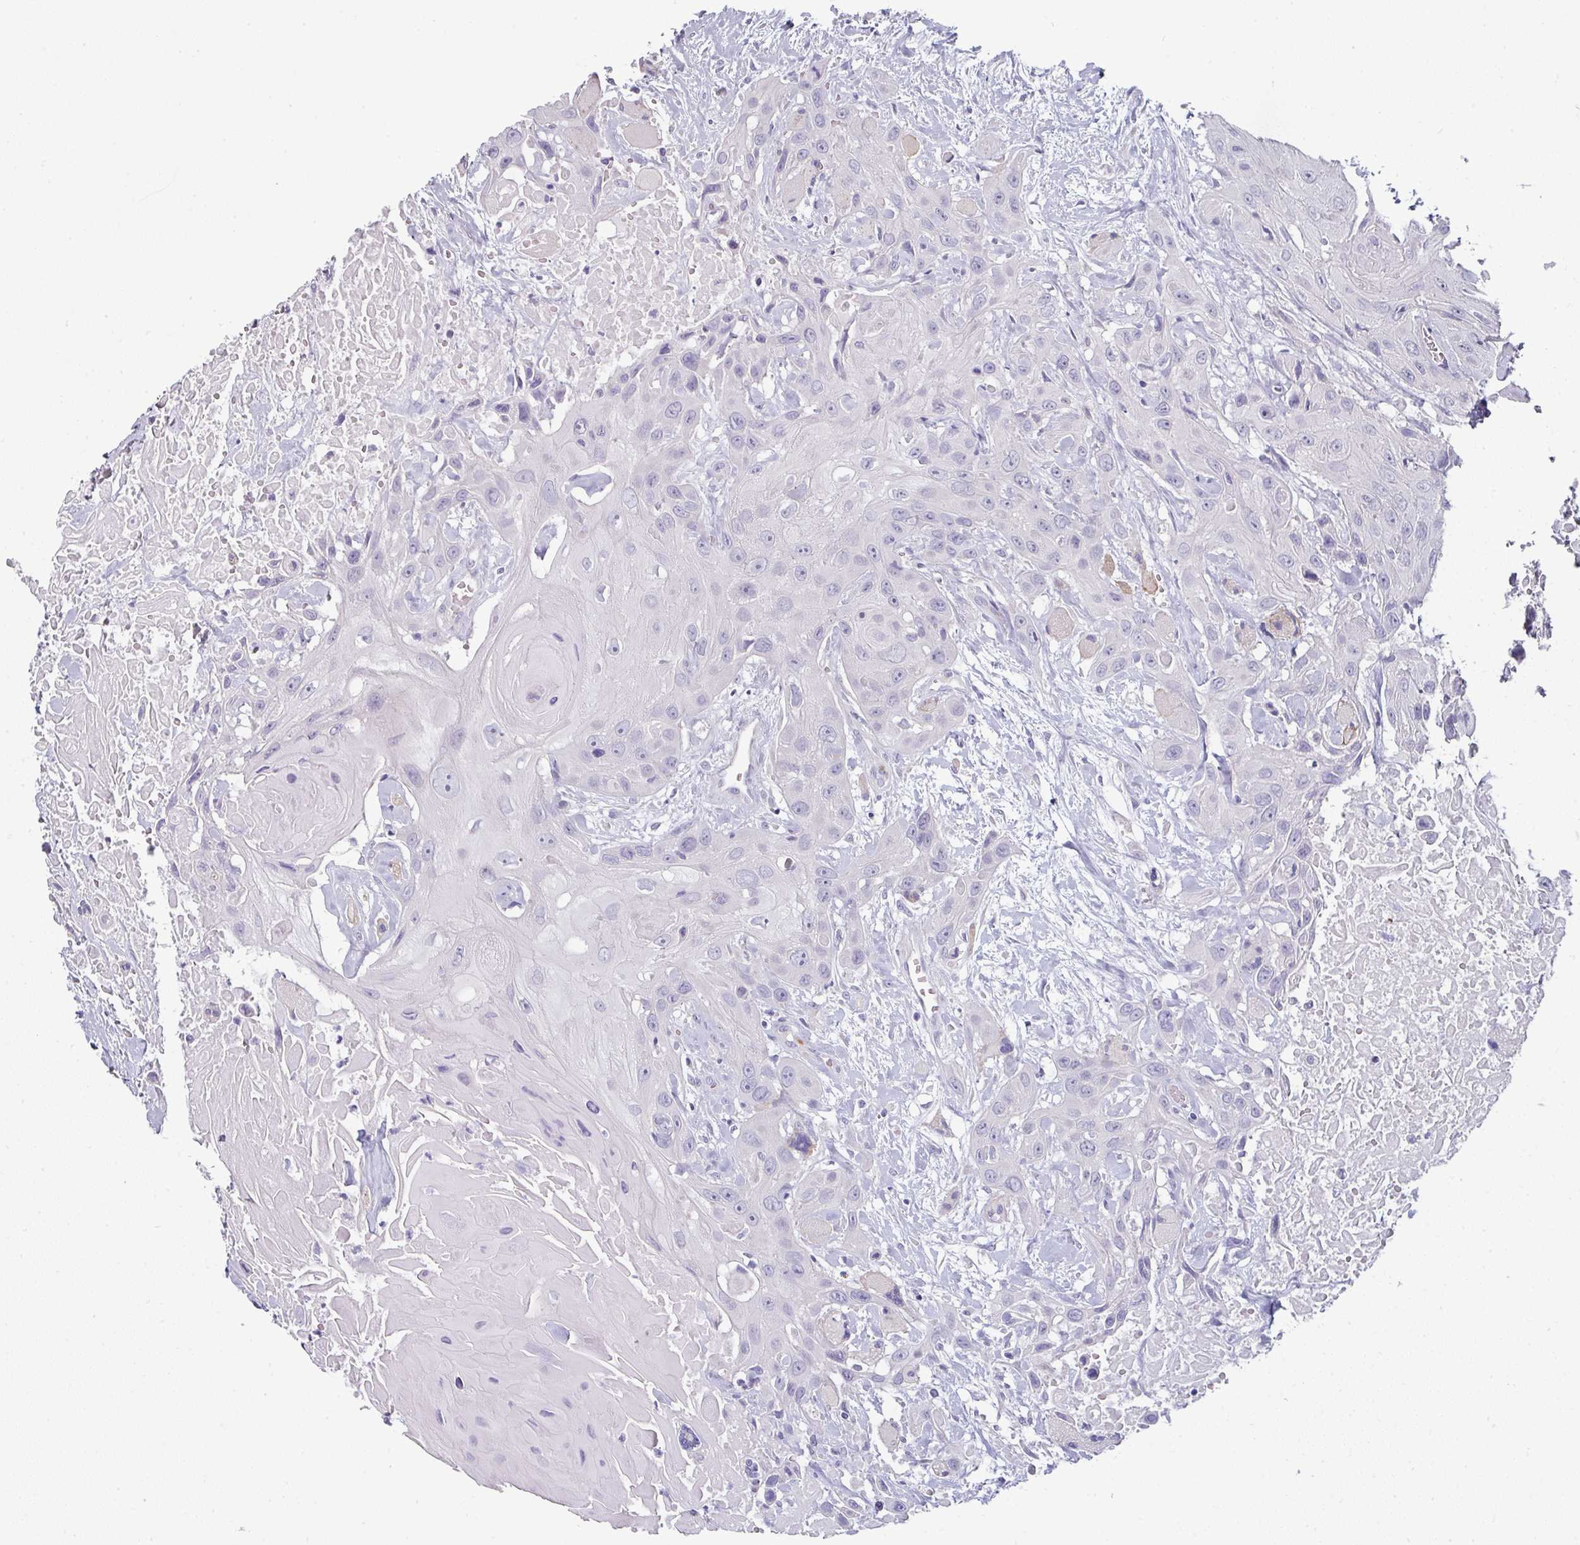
{"staining": {"intensity": "negative", "quantity": "none", "location": "none"}, "tissue": "head and neck cancer", "cell_type": "Tumor cells", "image_type": "cancer", "snomed": [{"axis": "morphology", "description": "Squamous cell carcinoma, NOS"}, {"axis": "topography", "description": "Head-Neck"}], "caption": "IHC of human head and neck cancer (squamous cell carcinoma) displays no positivity in tumor cells. The staining was performed using DAB to visualize the protein expression in brown, while the nuclei were stained in blue with hematoxylin (Magnification: 20x).", "gene": "SLC17A7", "patient": {"sex": "male", "age": 81}}